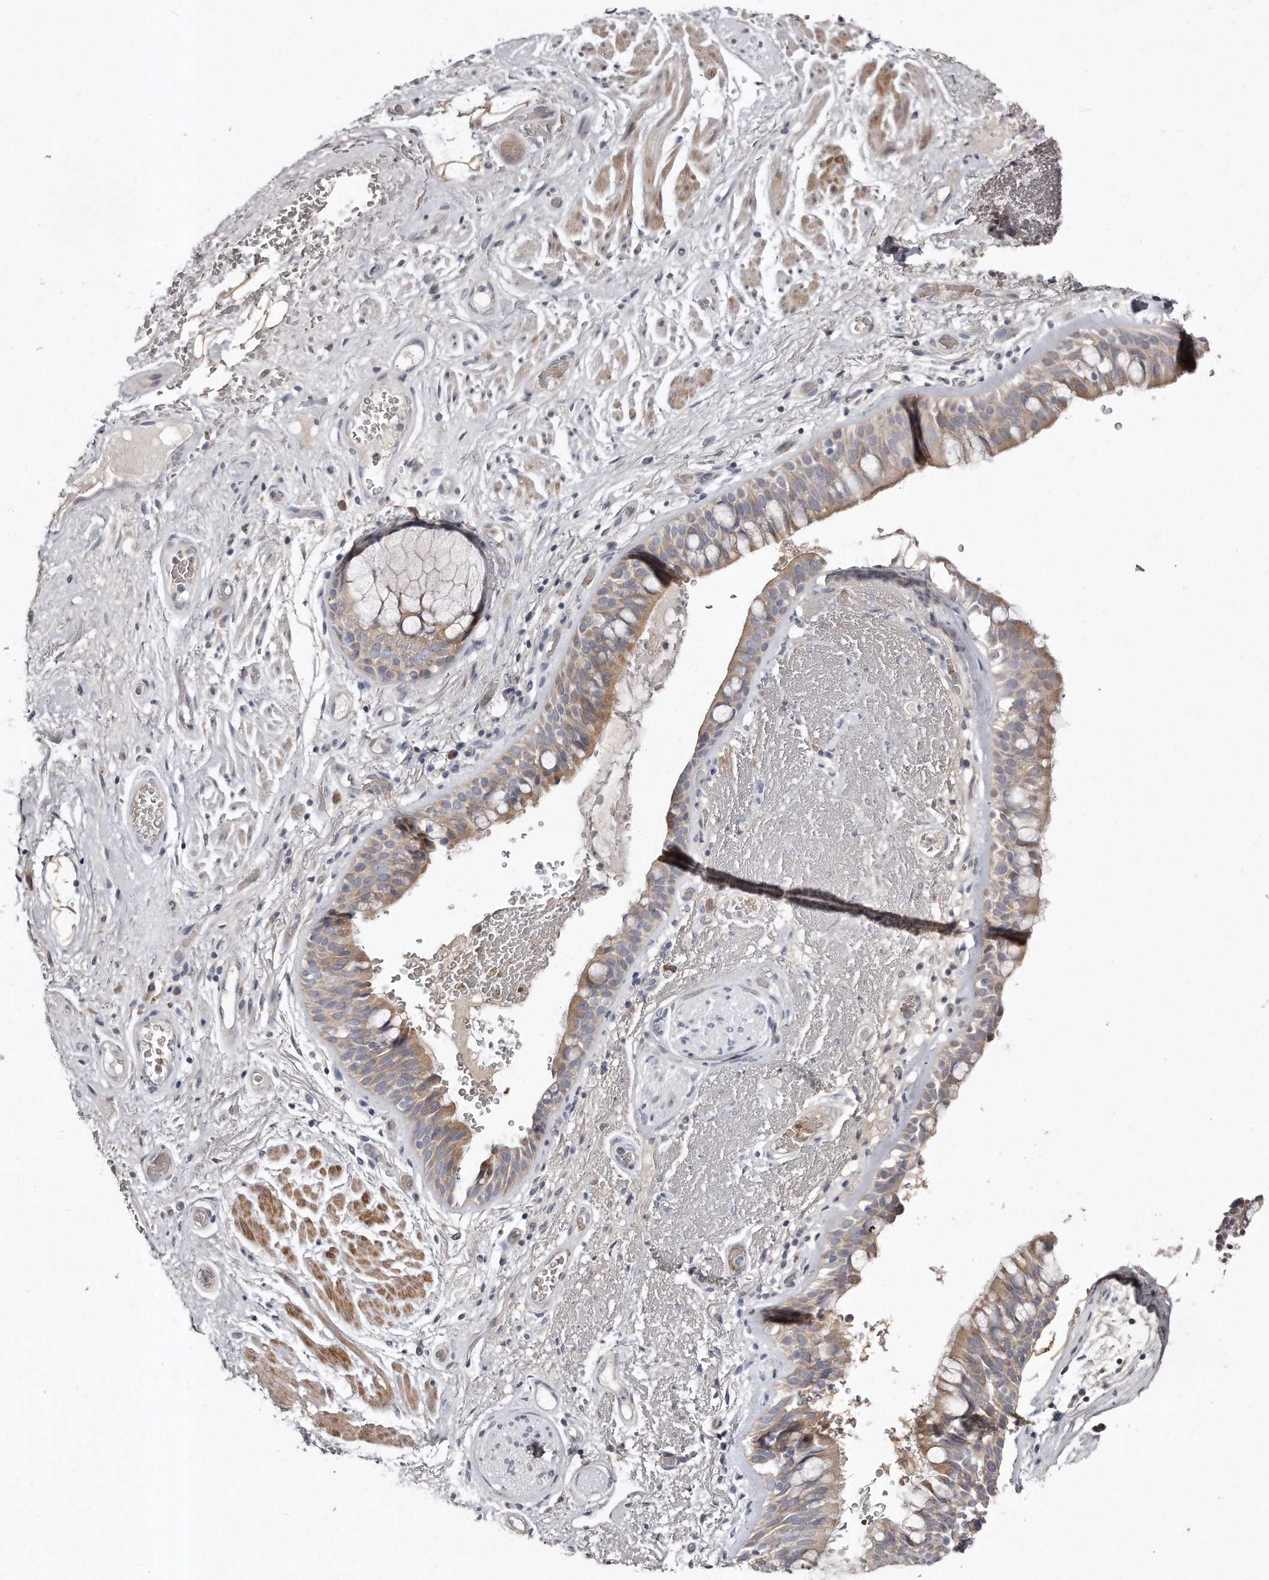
{"staining": {"intensity": "moderate", "quantity": ">75%", "location": "cytoplasmic/membranous"}, "tissue": "bronchus", "cell_type": "Respiratory epithelial cells", "image_type": "normal", "snomed": [{"axis": "morphology", "description": "Normal tissue, NOS"}, {"axis": "morphology", "description": "Squamous cell carcinoma, NOS"}, {"axis": "topography", "description": "Lymph node"}, {"axis": "topography", "description": "Bronchus"}, {"axis": "topography", "description": "Lung"}], "caption": "Immunohistochemistry (IHC) (DAB) staining of unremarkable bronchus exhibits moderate cytoplasmic/membranous protein positivity in about >75% of respiratory epithelial cells.", "gene": "TECR", "patient": {"sex": "male", "age": 66}}